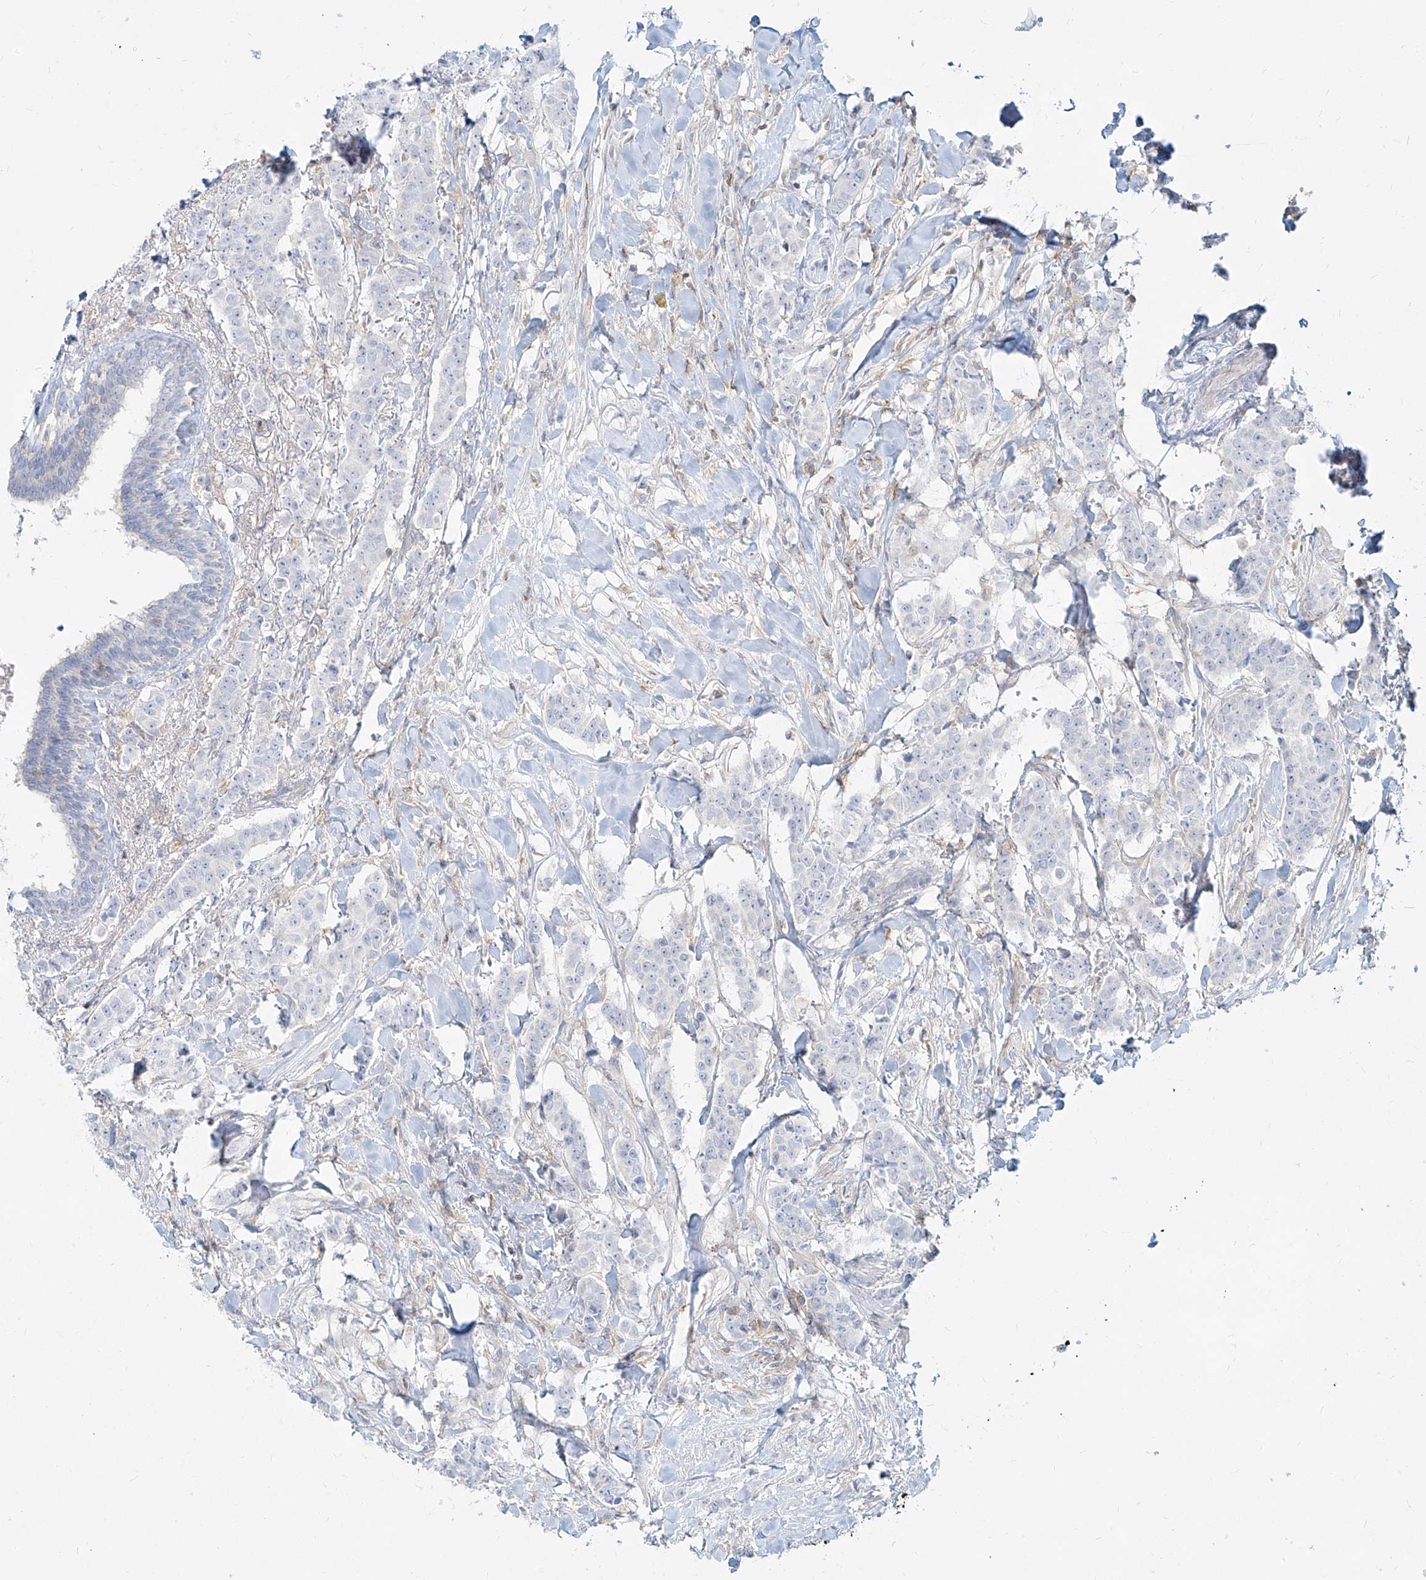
{"staining": {"intensity": "negative", "quantity": "none", "location": "none"}, "tissue": "breast cancer", "cell_type": "Tumor cells", "image_type": "cancer", "snomed": [{"axis": "morphology", "description": "Duct carcinoma"}, {"axis": "topography", "description": "Breast"}], "caption": "Immunohistochemistry micrograph of breast infiltrating ductal carcinoma stained for a protein (brown), which exhibits no staining in tumor cells. (DAB immunohistochemistry (IHC) visualized using brightfield microscopy, high magnification).", "gene": "SLC2A12", "patient": {"sex": "female", "age": 40}}